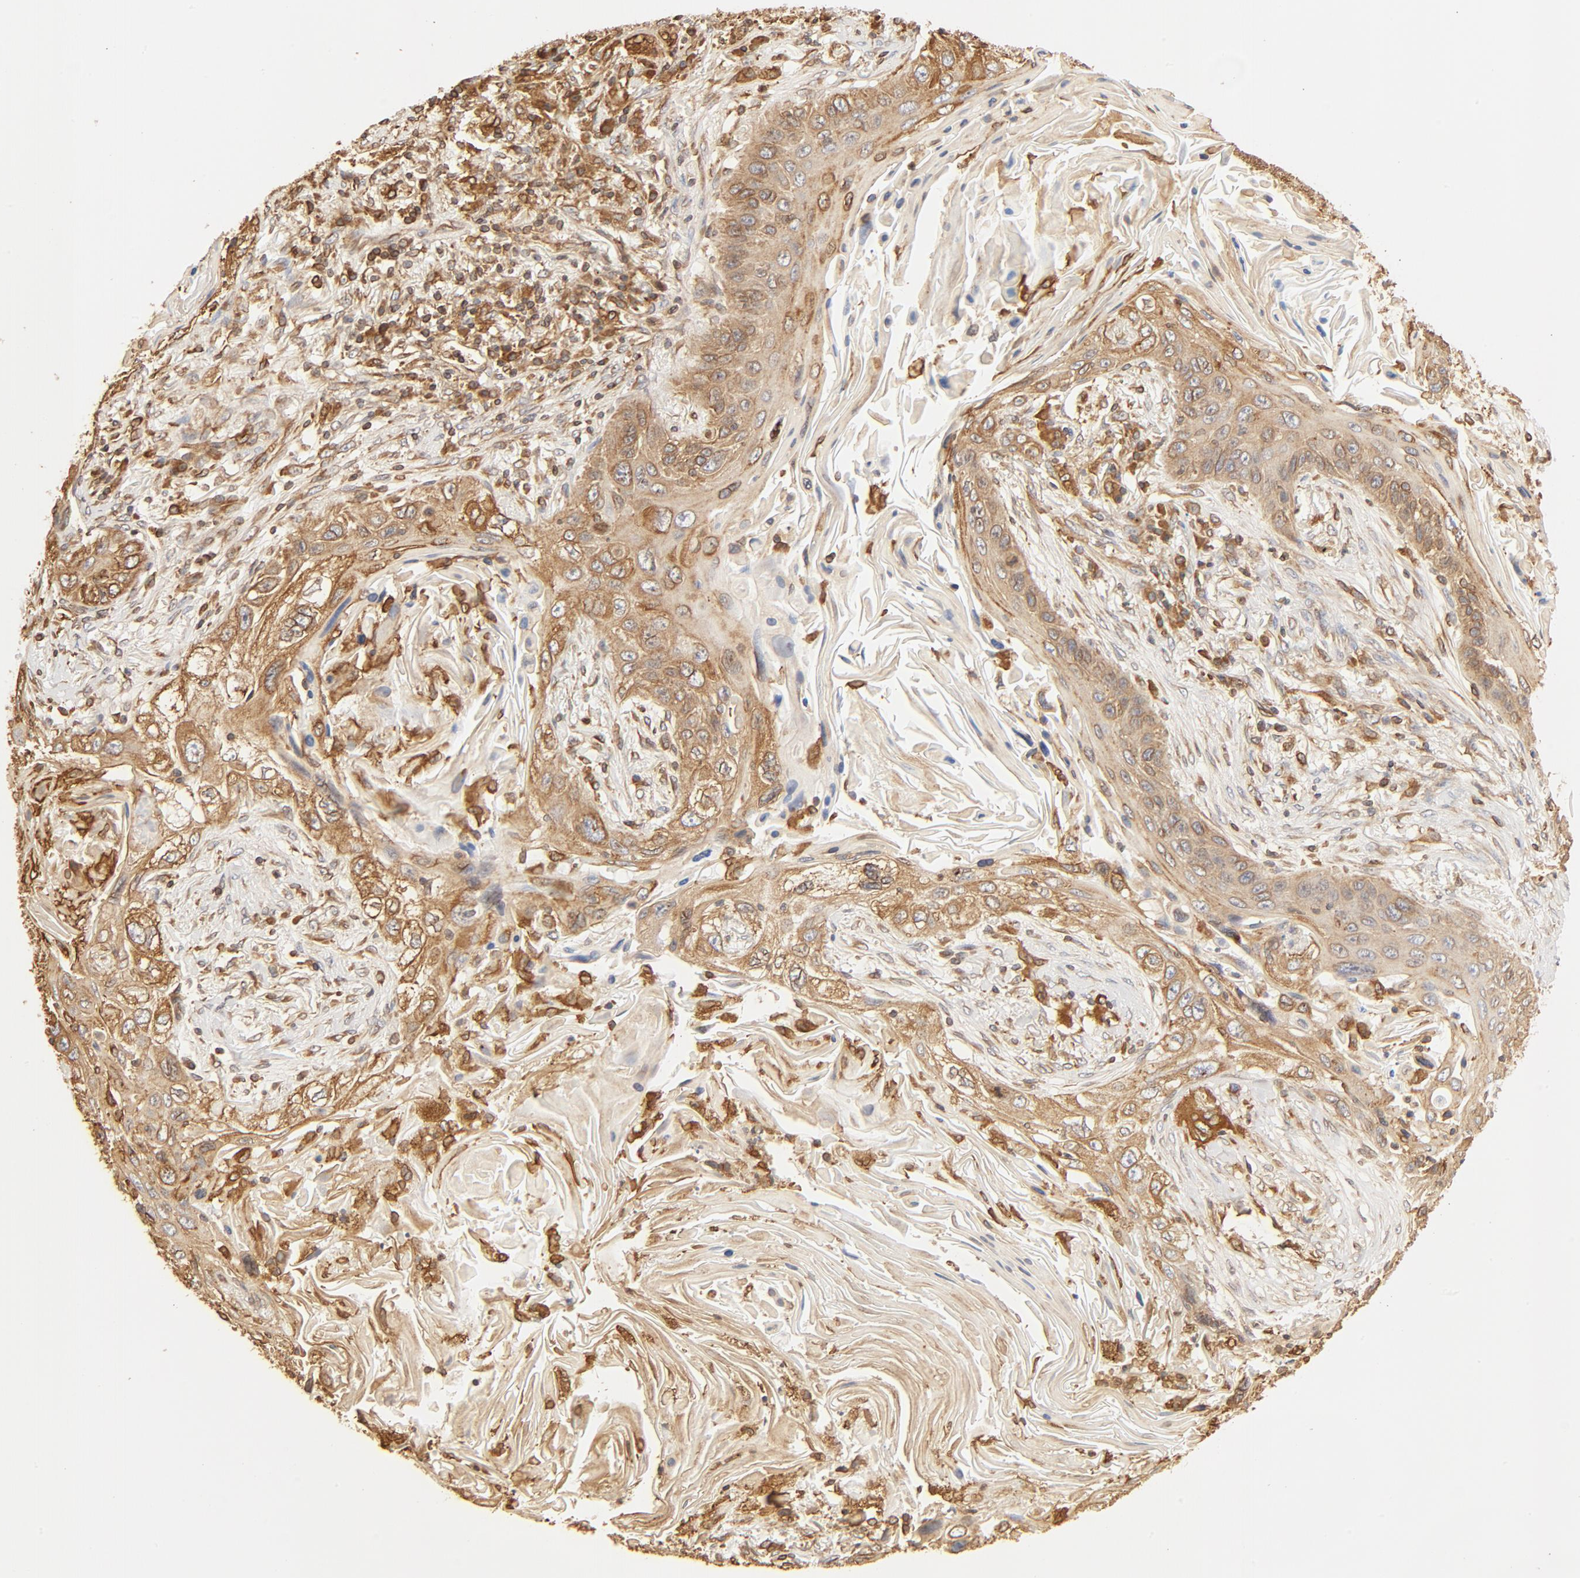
{"staining": {"intensity": "moderate", "quantity": ">75%", "location": "cytoplasmic/membranous"}, "tissue": "lung cancer", "cell_type": "Tumor cells", "image_type": "cancer", "snomed": [{"axis": "morphology", "description": "Squamous cell carcinoma, NOS"}, {"axis": "topography", "description": "Lung"}], "caption": "This image displays lung cancer (squamous cell carcinoma) stained with immunohistochemistry to label a protein in brown. The cytoplasmic/membranous of tumor cells show moderate positivity for the protein. Nuclei are counter-stained blue.", "gene": "BCAP31", "patient": {"sex": "female", "age": 67}}